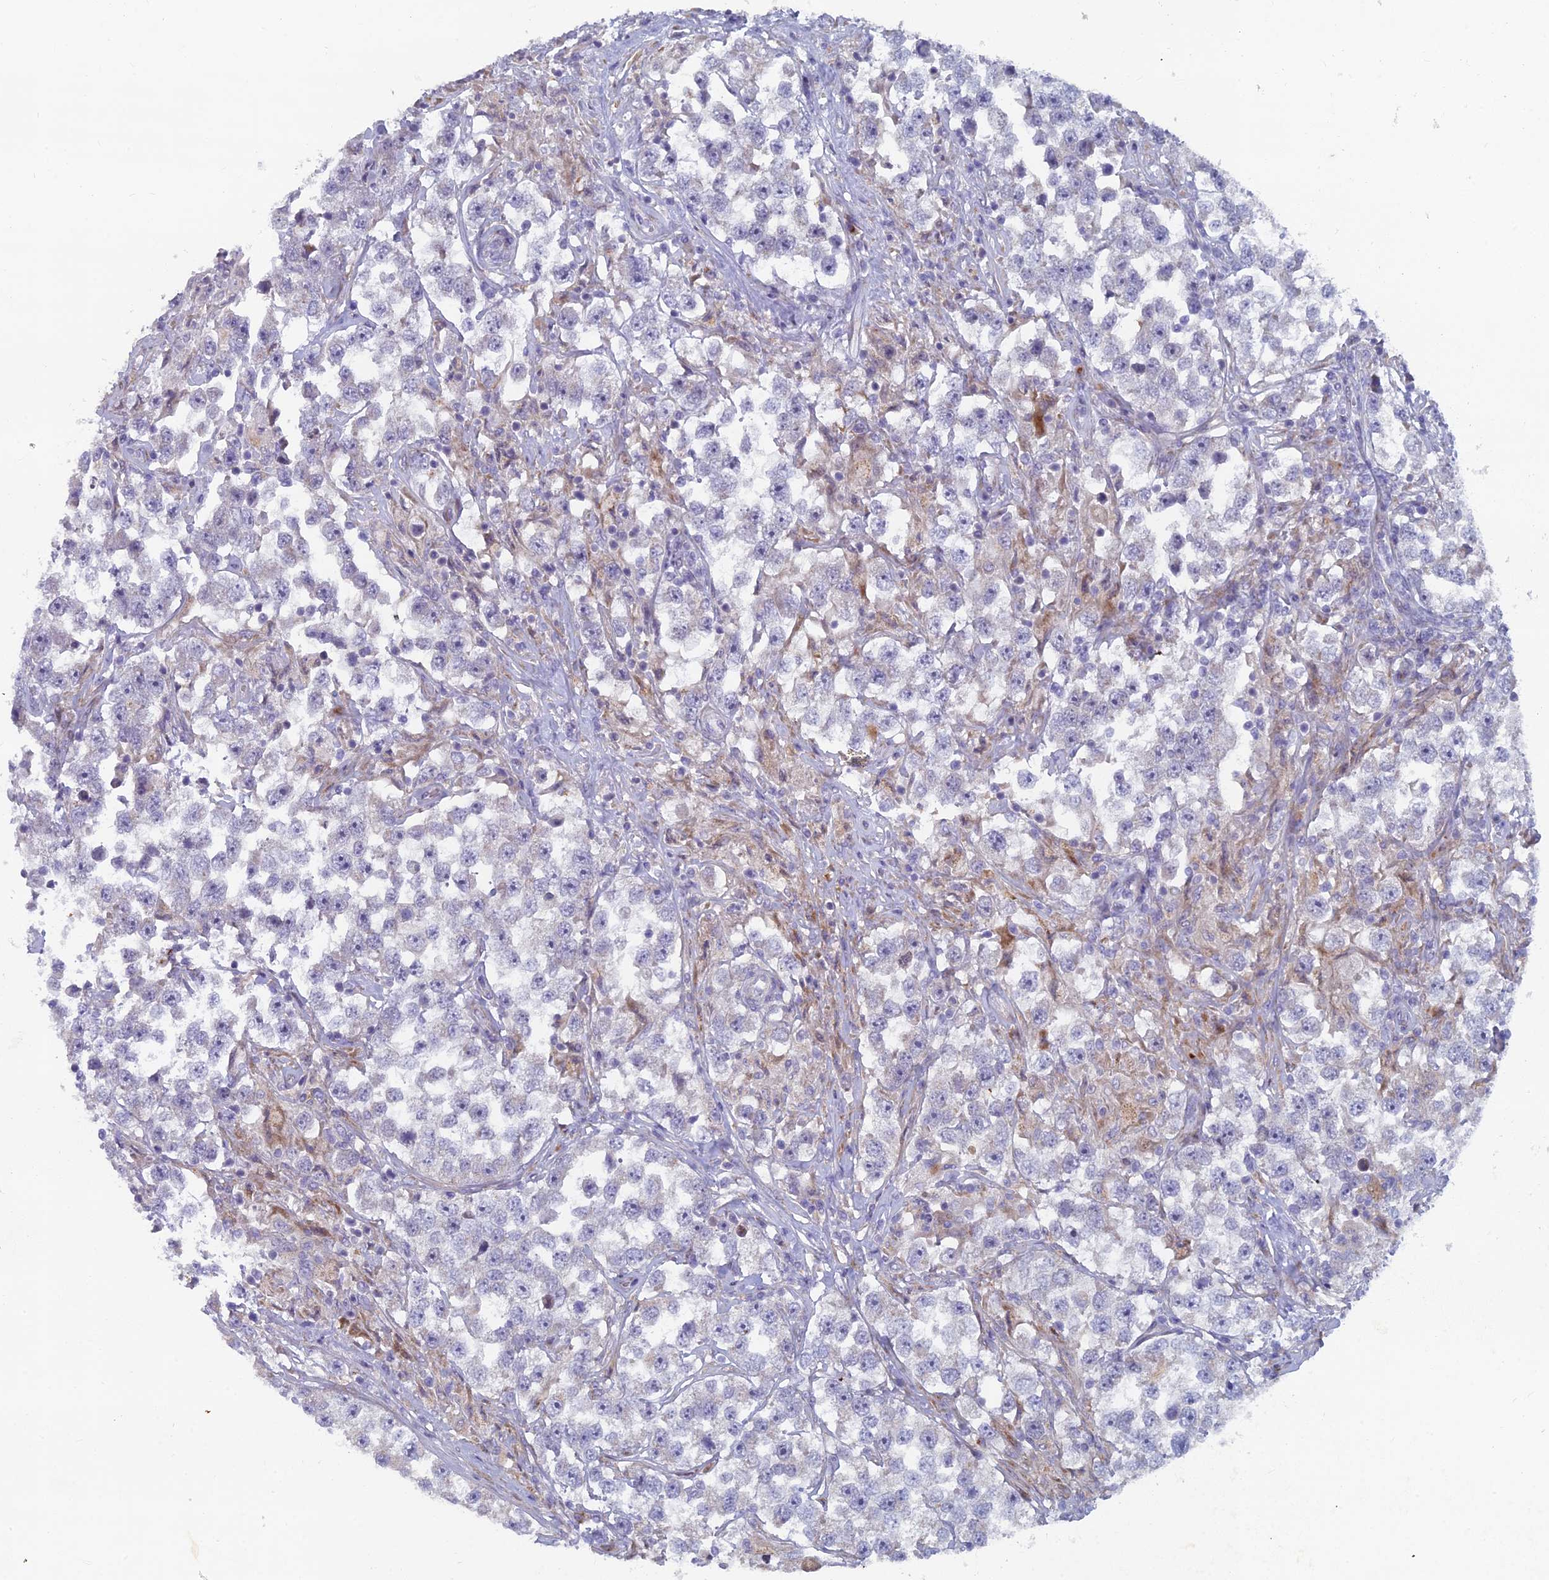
{"staining": {"intensity": "weak", "quantity": "<25%", "location": "cytoplasmic/membranous"}, "tissue": "testis cancer", "cell_type": "Tumor cells", "image_type": "cancer", "snomed": [{"axis": "morphology", "description": "Seminoma, NOS"}, {"axis": "topography", "description": "Testis"}], "caption": "Immunohistochemical staining of human seminoma (testis) reveals no significant staining in tumor cells.", "gene": "B9D2", "patient": {"sex": "male", "age": 46}}